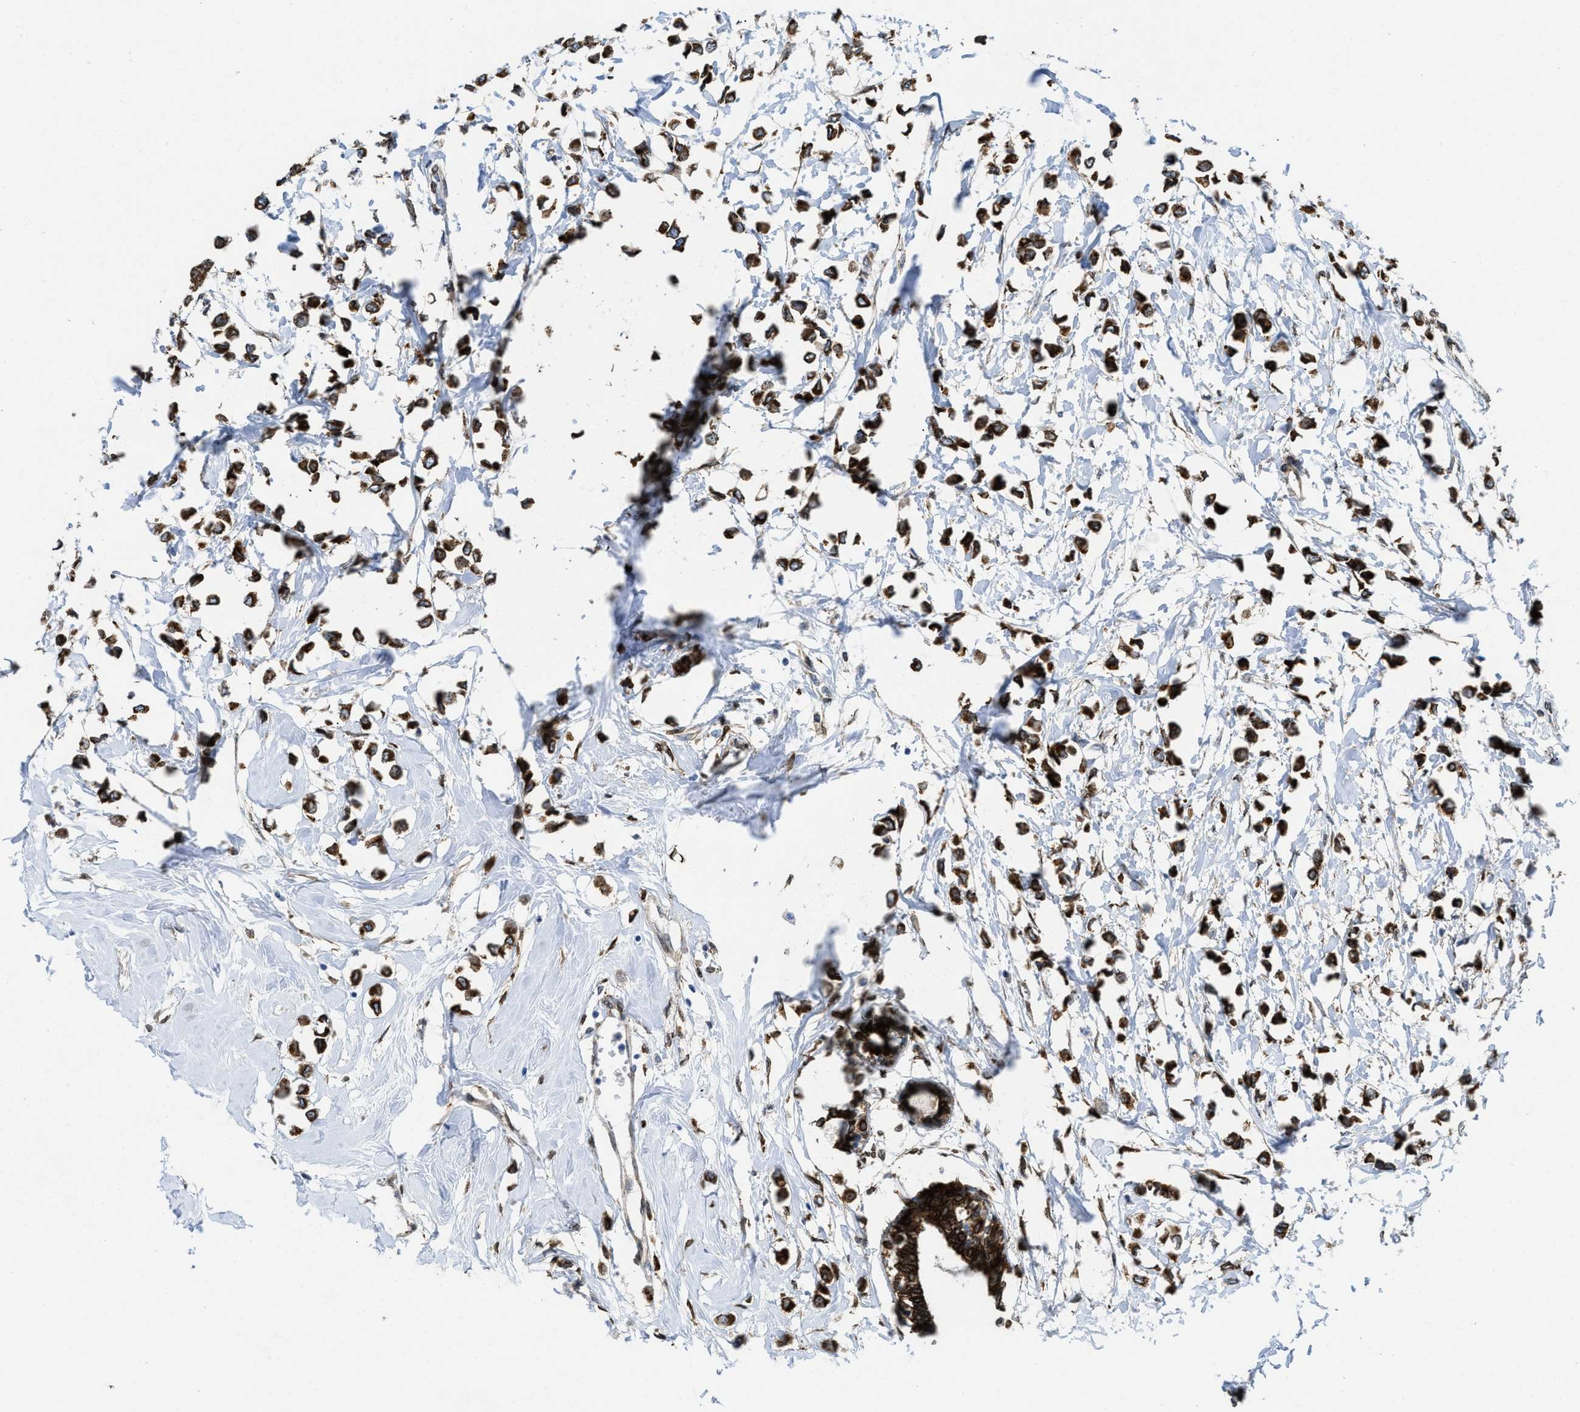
{"staining": {"intensity": "strong", "quantity": ">75%", "location": "cytoplasmic/membranous"}, "tissue": "breast cancer", "cell_type": "Tumor cells", "image_type": "cancer", "snomed": [{"axis": "morphology", "description": "Lobular carcinoma"}, {"axis": "topography", "description": "Breast"}], "caption": "Protein expression analysis of human lobular carcinoma (breast) reveals strong cytoplasmic/membranous positivity in about >75% of tumor cells. (DAB IHC, brown staining for protein, blue staining for nuclei).", "gene": "ERLIN2", "patient": {"sex": "female", "age": 51}}